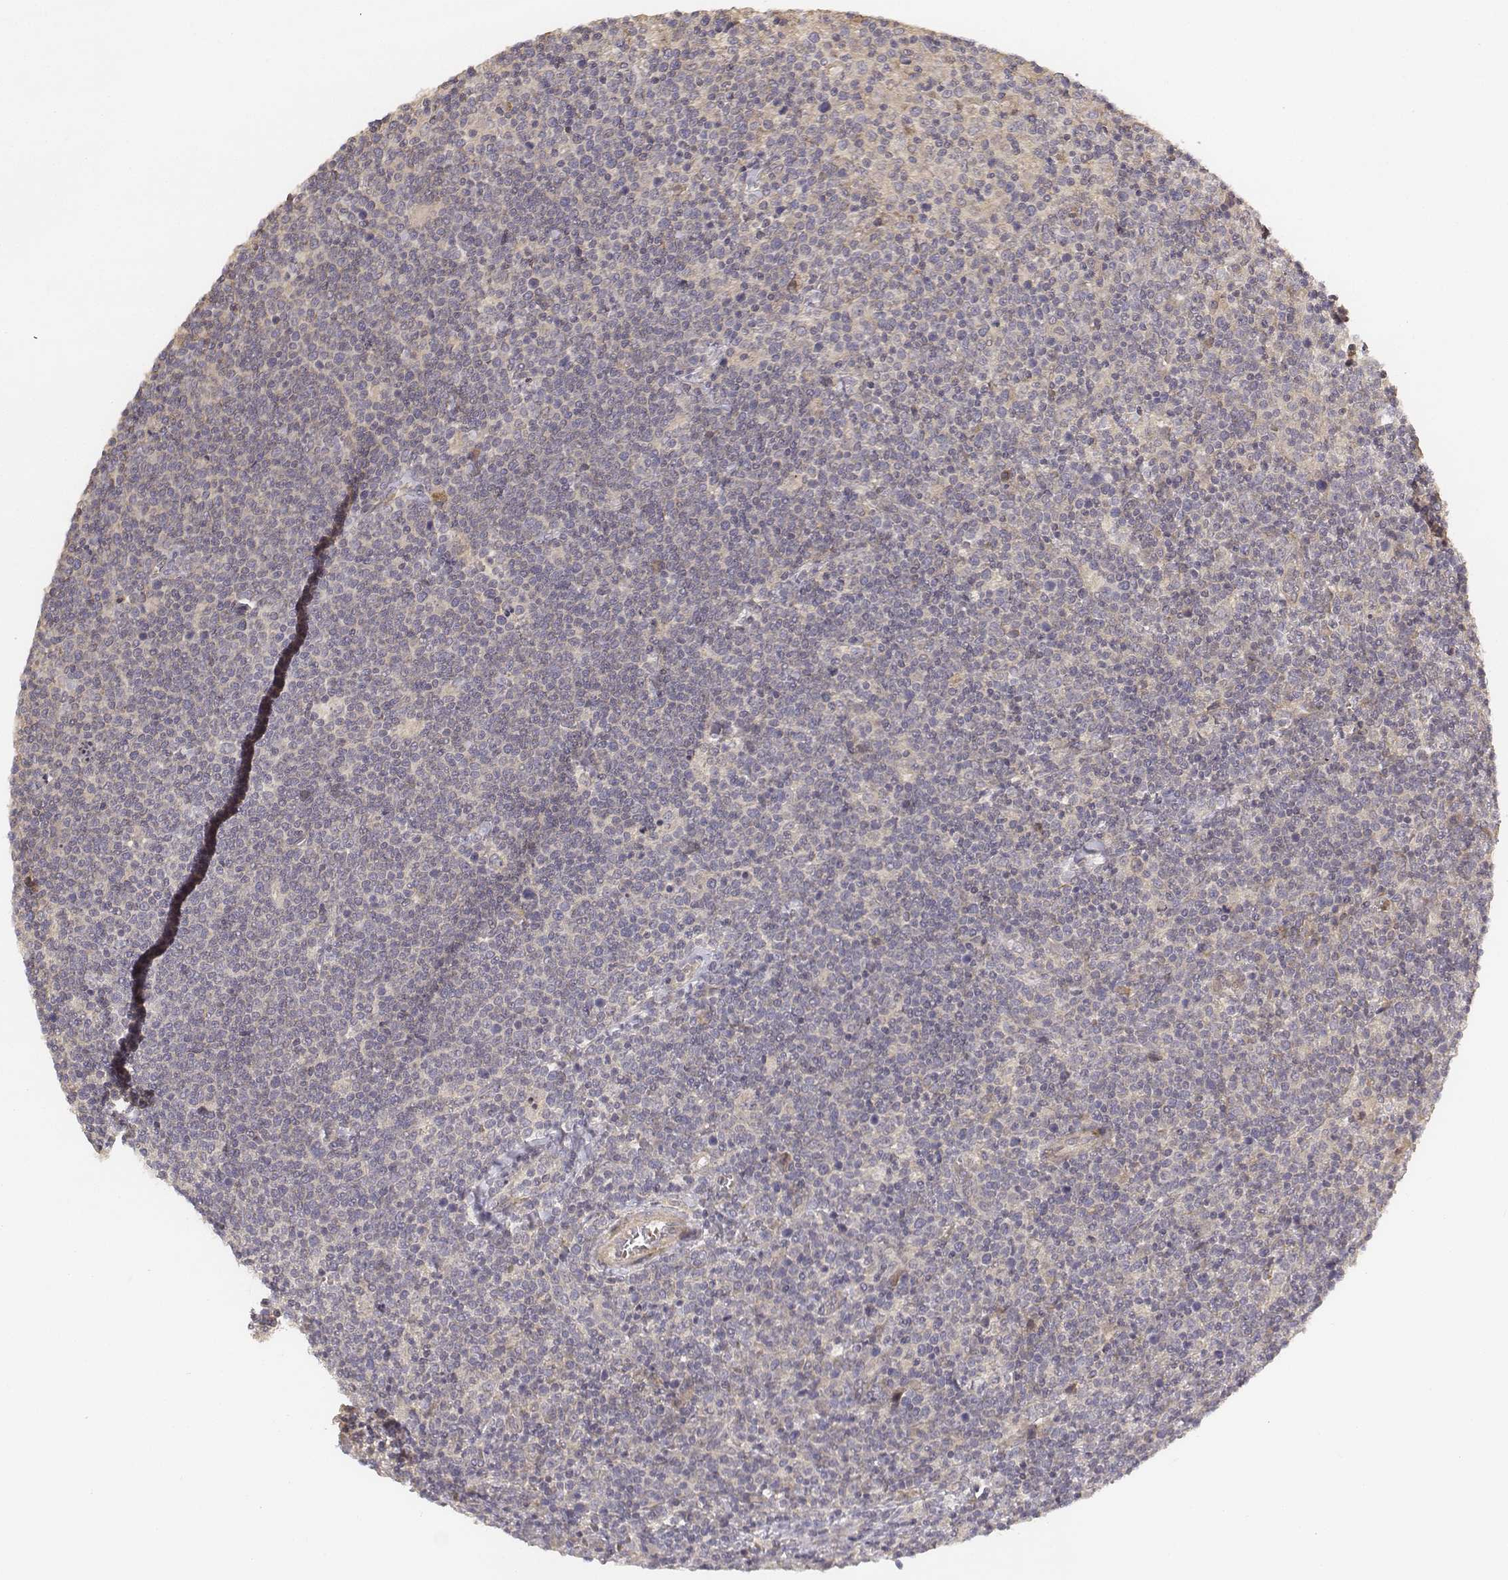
{"staining": {"intensity": "weak", "quantity": "<25%", "location": "cytoplasmic/membranous"}, "tissue": "lymphoma", "cell_type": "Tumor cells", "image_type": "cancer", "snomed": [{"axis": "morphology", "description": "Malignant lymphoma, non-Hodgkin's type, High grade"}, {"axis": "topography", "description": "Lymph node"}], "caption": "Tumor cells are negative for protein expression in human high-grade malignant lymphoma, non-Hodgkin's type. (Brightfield microscopy of DAB IHC at high magnification).", "gene": "FBXO21", "patient": {"sex": "male", "age": 61}}